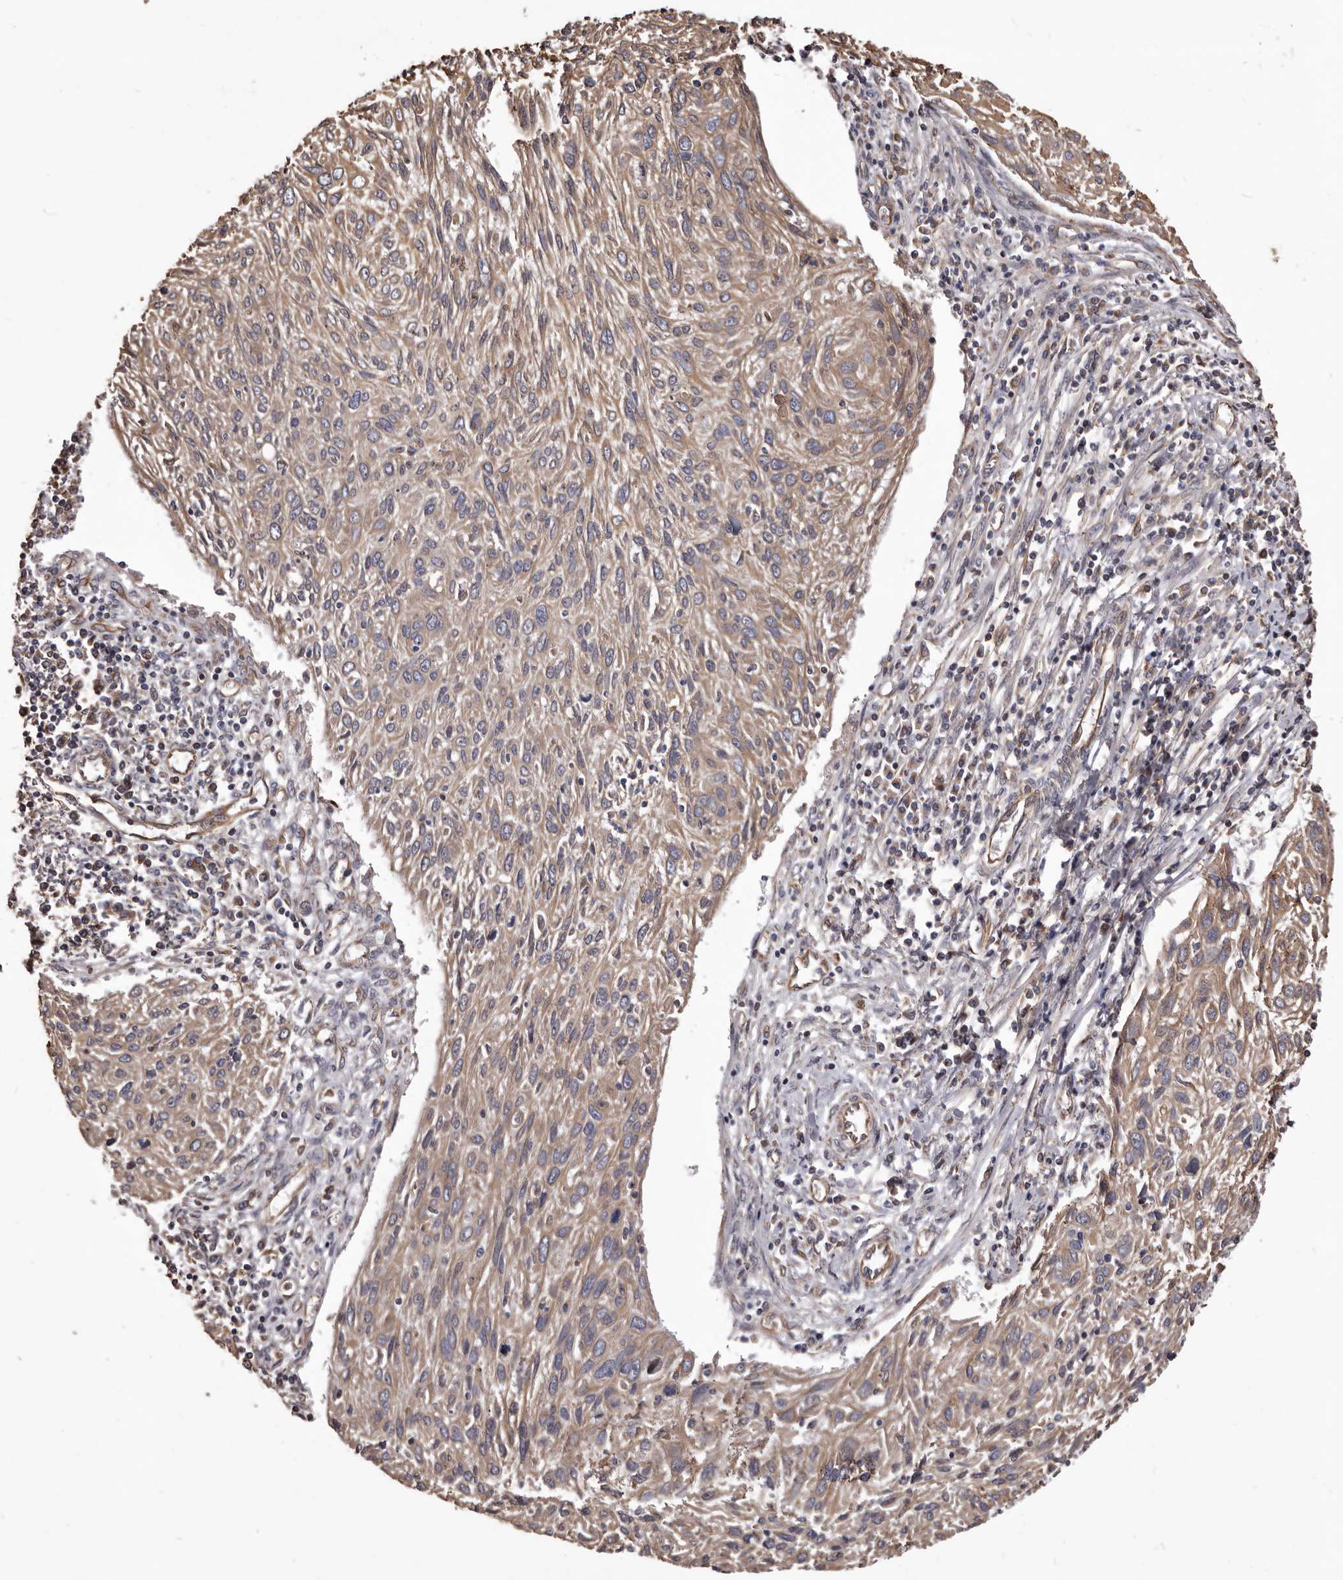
{"staining": {"intensity": "weak", "quantity": ">75%", "location": "cytoplasmic/membranous"}, "tissue": "cervical cancer", "cell_type": "Tumor cells", "image_type": "cancer", "snomed": [{"axis": "morphology", "description": "Squamous cell carcinoma, NOS"}, {"axis": "topography", "description": "Cervix"}], "caption": "The image demonstrates staining of cervical cancer, revealing weak cytoplasmic/membranous protein expression (brown color) within tumor cells.", "gene": "CEP104", "patient": {"sex": "female", "age": 51}}